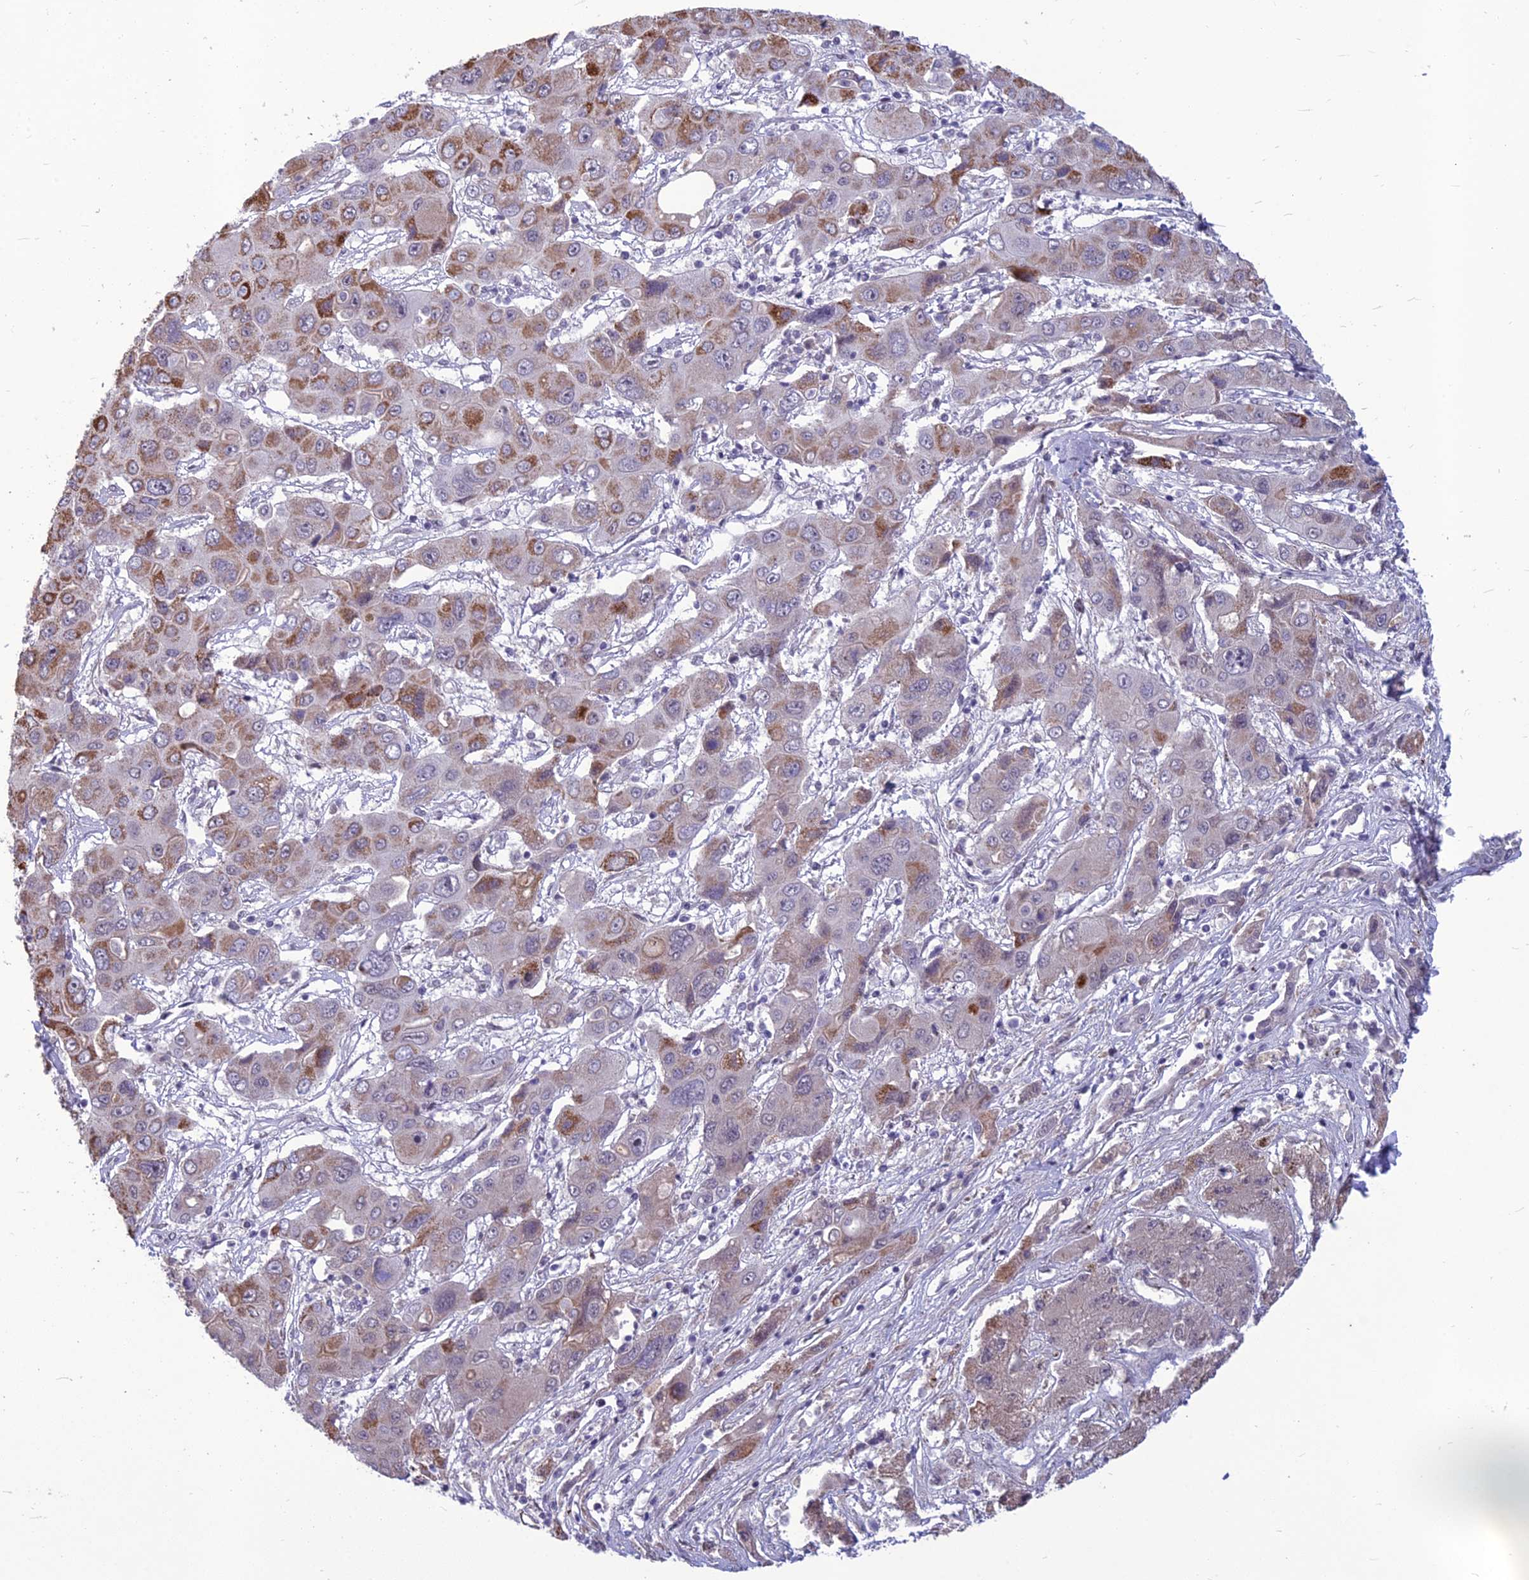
{"staining": {"intensity": "moderate", "quantity": "25%-75%", "location": "cytoplasmic/membranous"}, "tissue": "liver cancer", "cell_type": "Tumor cells", "image_type": "cancer", "snomed": [{"axis": "morphology", "description": "Cholangiocarcinoma"}, {"axis": "topography", "description": "Liver"}], "caption": "A high-resolution photomicrograph shows immunohistochemistry staining of cholangiocarcinoma (liver), which shows moderate cytoplasmic/membranous positivity in approximately 25%-75% of tumor cells.", "gene": "FBRS", "patient": {"sex": "male", "age": 67}}